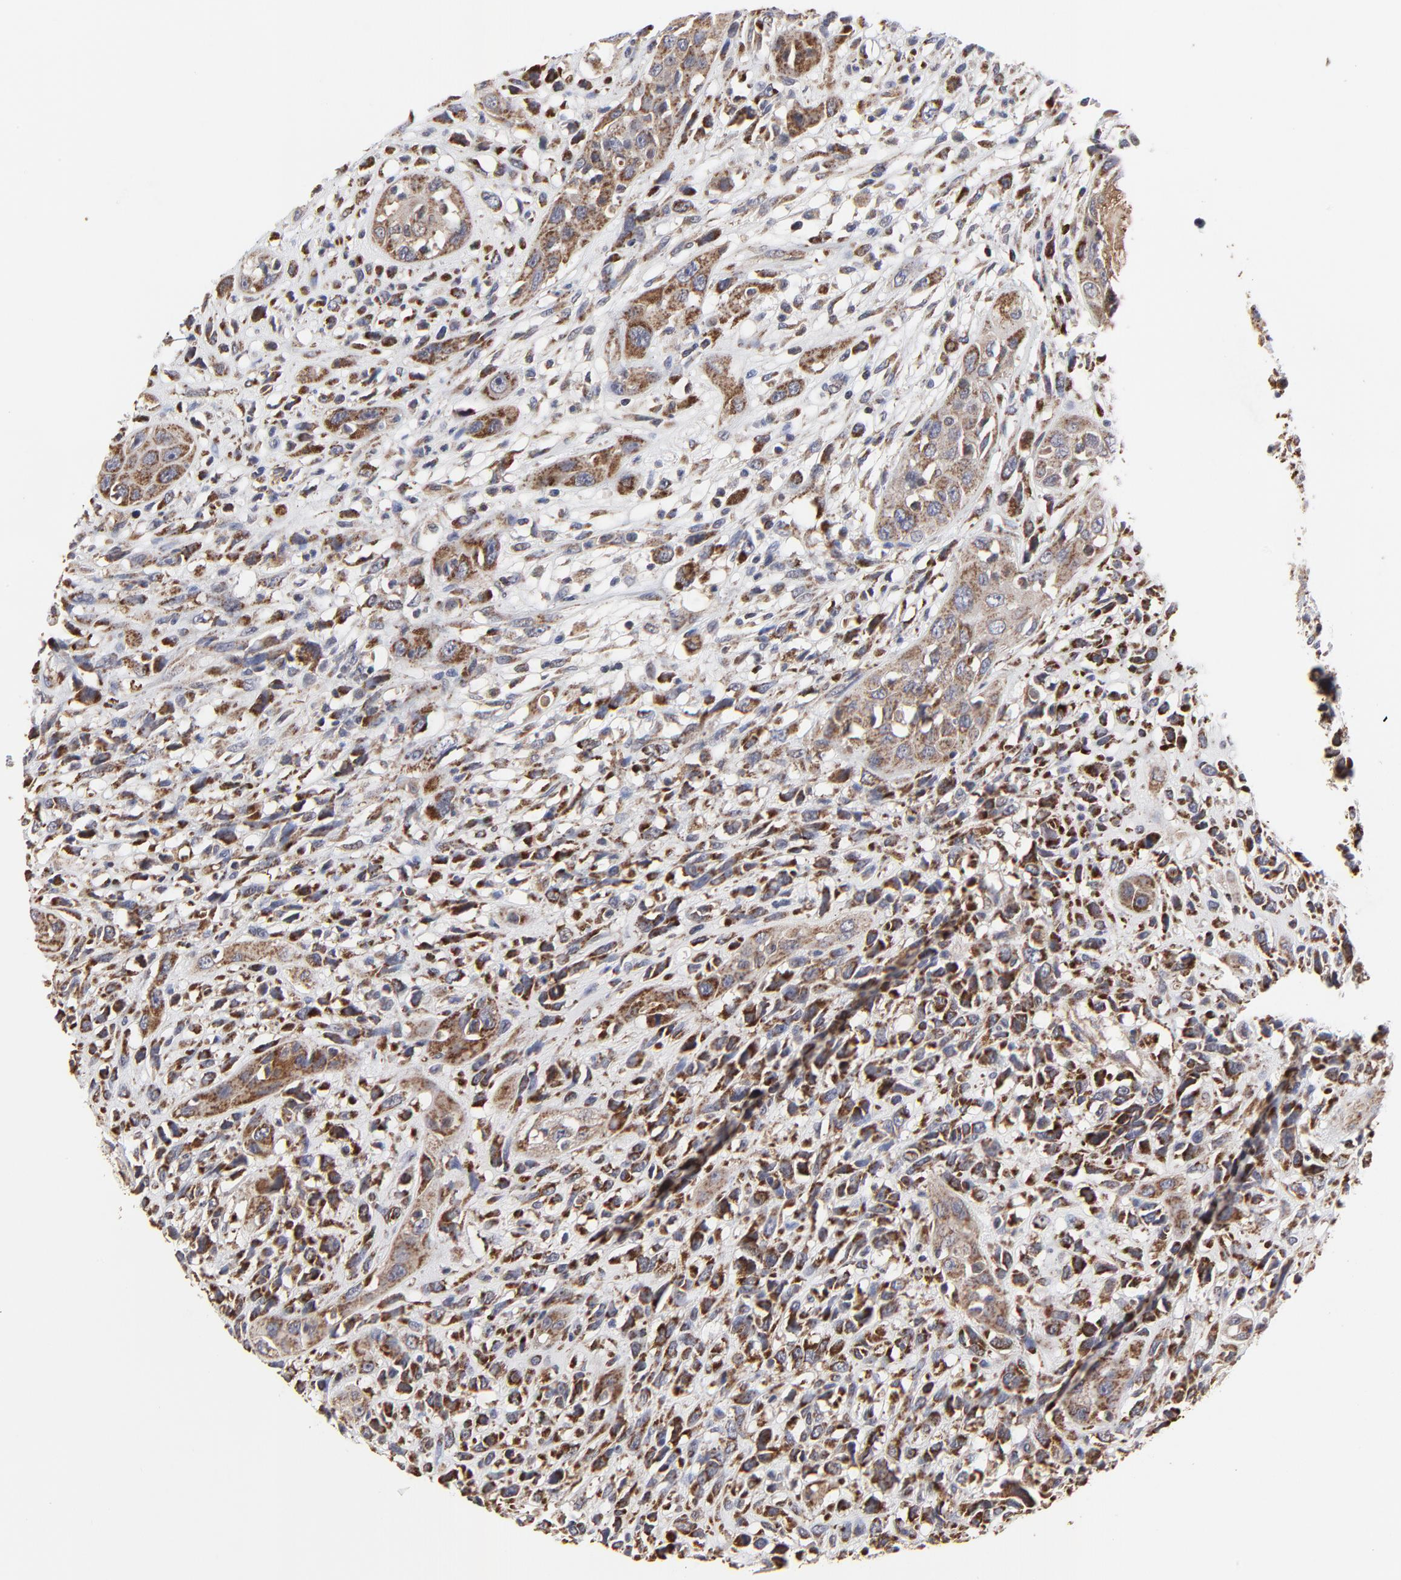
{"staining": {"intensity": "moderate", "quantity": ">75%", "location": "cytoplasmic/membranous"}, "tissue": "head and neck cancer", "cell_type": "Tumor cells", "image_type": "cancer", "snomed": [{"axis": "morphology", "description": "Necrosis, NOS"}, {"axis": "morphology", "description": "Neoplasm, malignant, NOS"}, {"axis": "topography", "description": "Salivary gland"}, {"axis": "topography", "description": "Head-Neck"}], "caption": "Head and neck cancer stained for a protein reveals moderate cytoplasmic/membranous positivity in tumor cells. Using DAB (3,3'-diaminobenzidine) (brown) and hematoxylin (blue) stains, captured at high magnification using brightfield microscopy.", "gene": "ZNF550", "patient": {"sex": "male", "age": 43}}